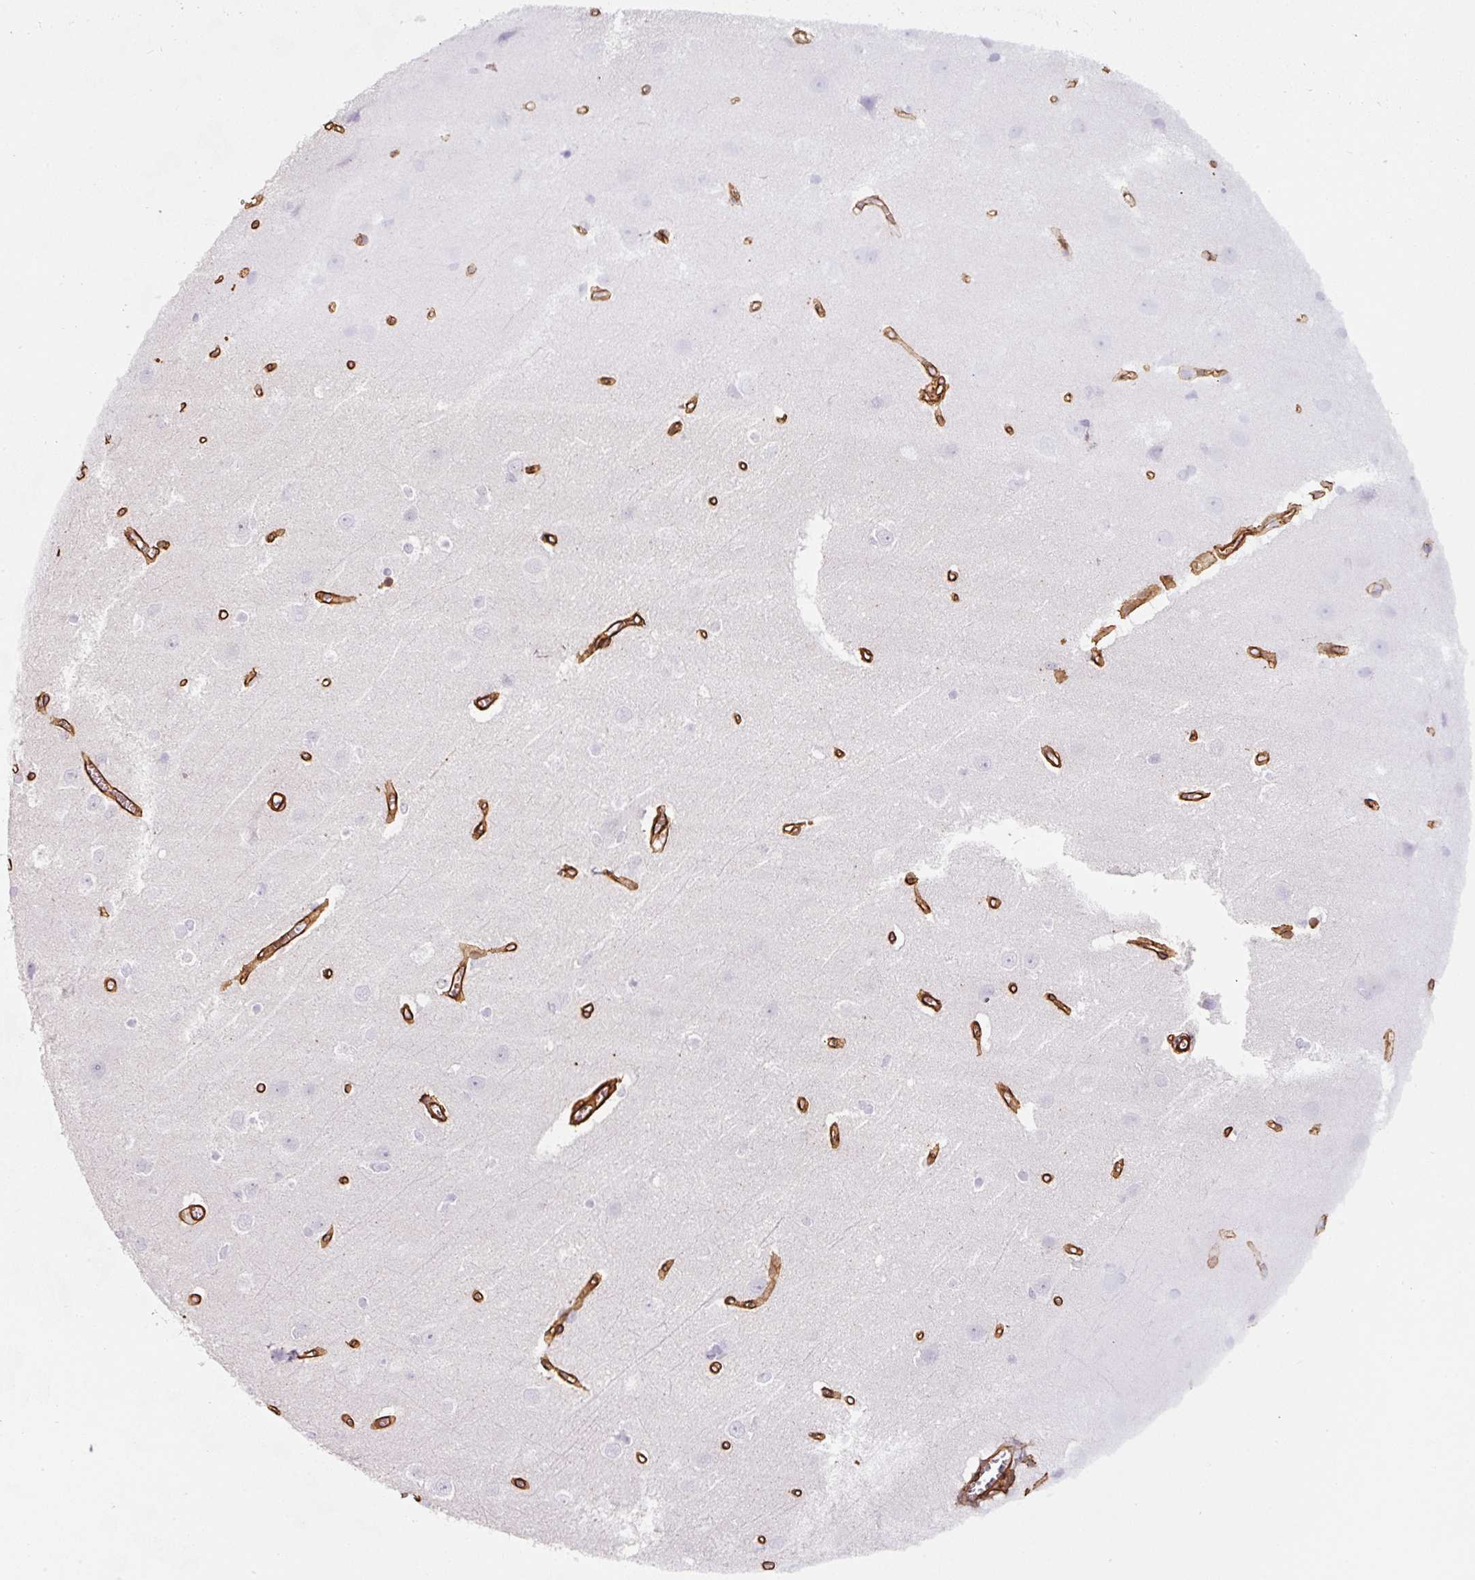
{"staining": {"intensity": "strong", "quantity": ">75%", "location": "cytoplasmic/membranous"}, "tissue": "cerebral cortex", "cell_type": "Endothelial cells", "image_type": "normal", "snomed": [{"axis": "morphology", "description": "Normal tissue, NOS"}, {"axis": "topography", "description": "Cerebral cortex"}], "caption": "DAB immunohistochemical staining of benign cerebral cortex demonstrates strong cytoplasmic/membranous protein expression in about >75% of endothelial cells. (IHC, brightfield microscopy, high magnification).", "gene": "LOXL4", "patient": {"sex": "male", "age": 37}}